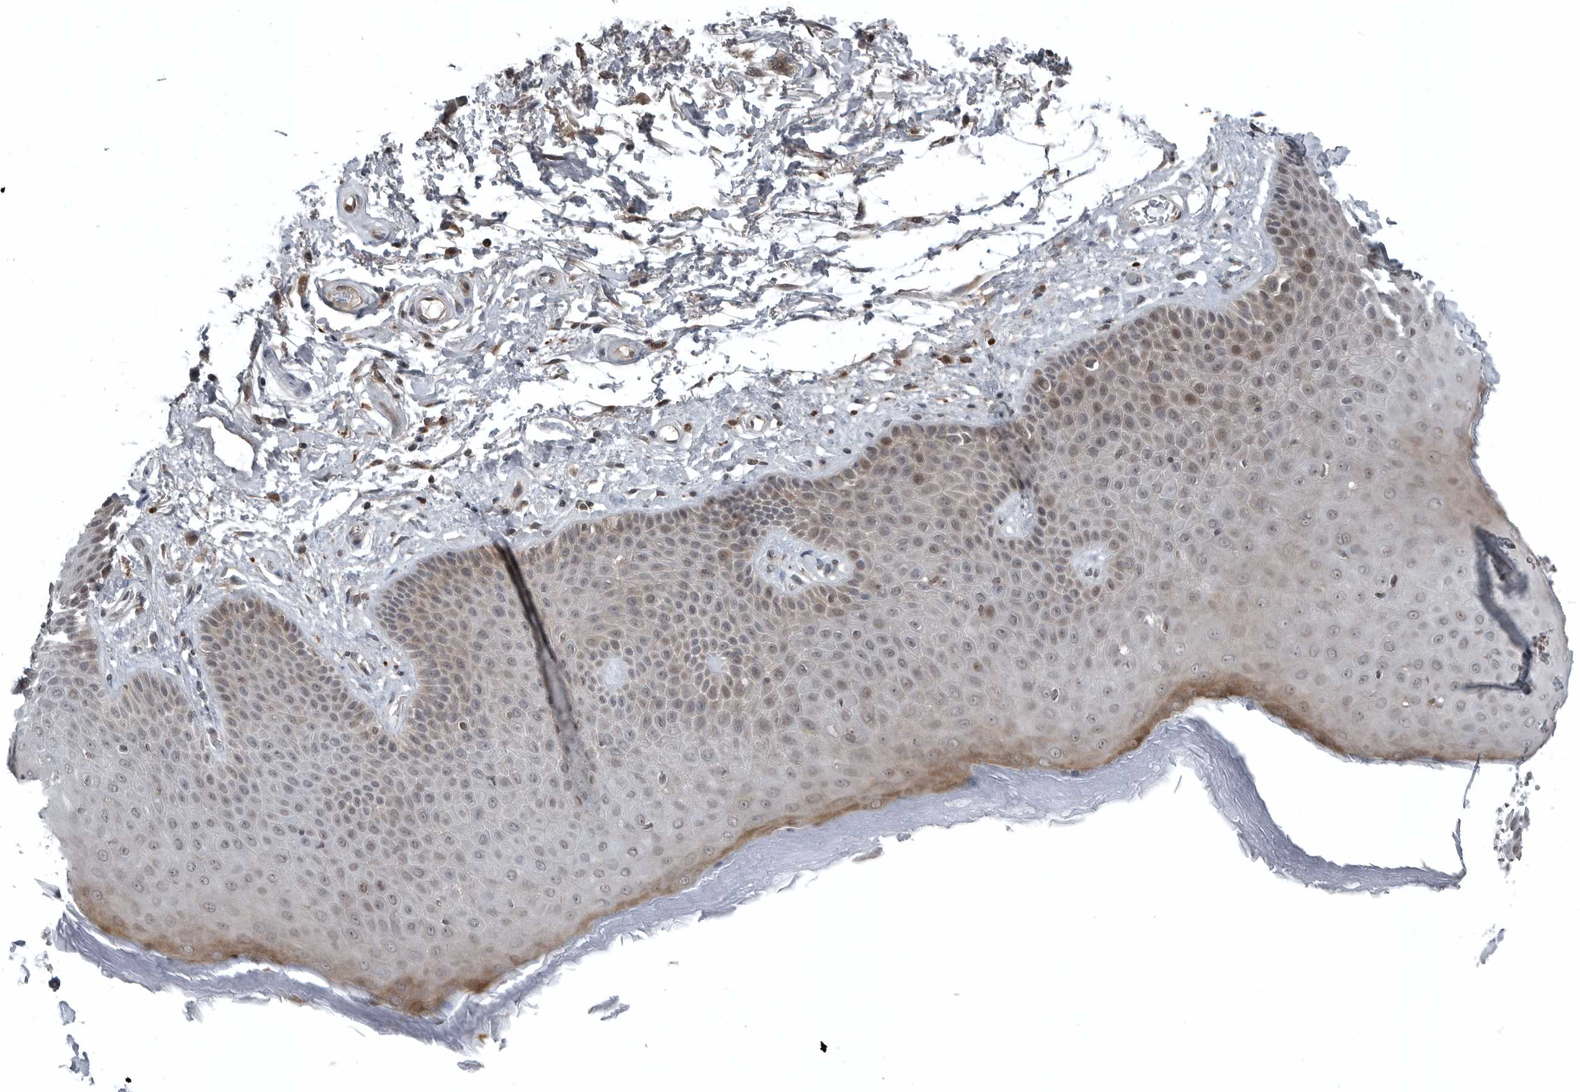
{"staining": {"intensity": "moderate", "quantity": "<25%", "location": "cytoplasmic/membranous,nuclear"}, "tissue": "skin", "cell_type": "Epidermal cells", "image_type": "normal", "snomed": [{"axis": "morphology", "description": "Normal tissue, NOS"}, {"axis": "topography", "description": "Anal"}], "caption": "Immunohistochemistry (IHC) micrograph of unremarkable human skin stained for a protein (brown), which reveals low levels of moderate cytoplasmic/membranous,nuclear expression in approximately <25% of epidermal cells.", "gene": "GAK", "patient": {"sex": "male", "age": 74}}